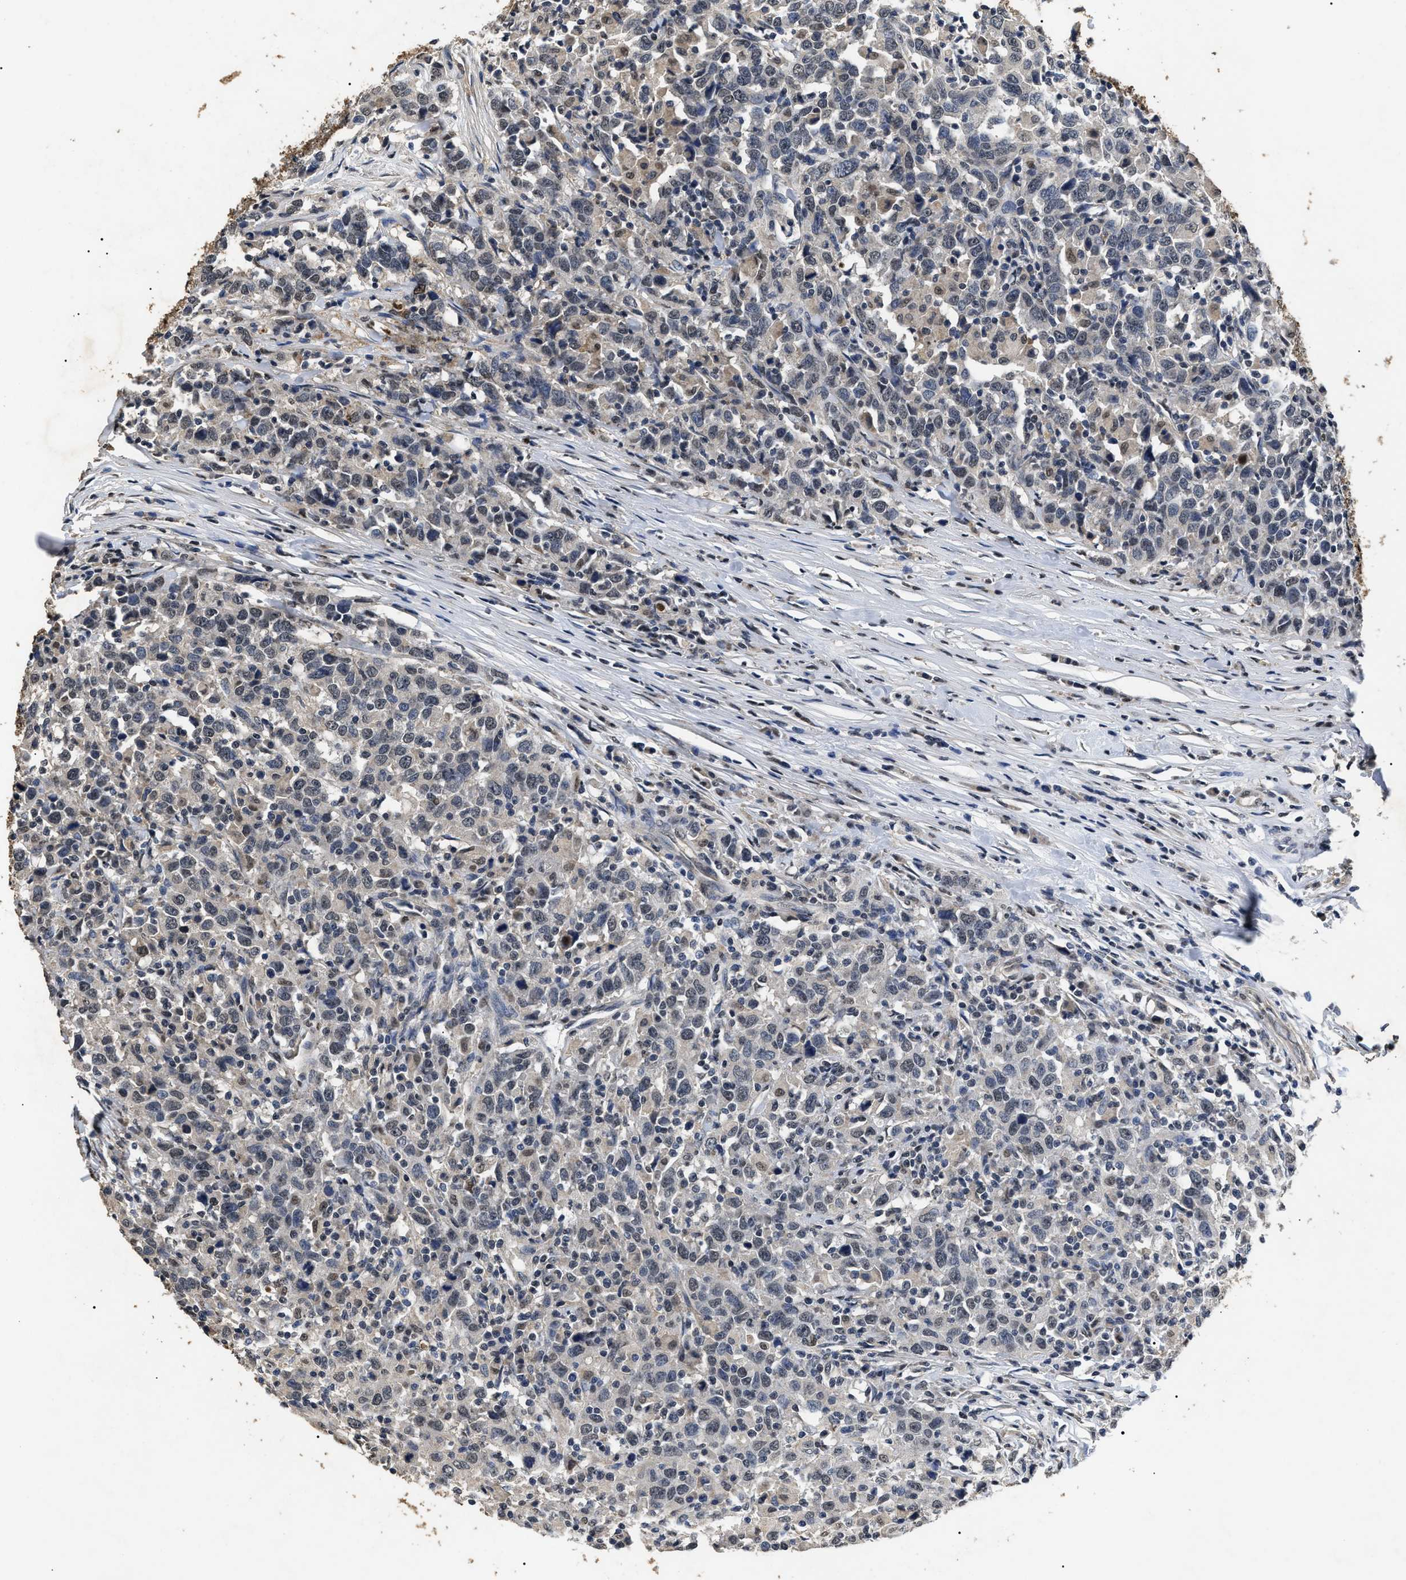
{"staining": {"intensity": "negative", "quantity": "none", "location": "none"}, "tissue": "urothelial cancer", "cell_type": "Tumor cells", "image_type": "cancer", "snomed": [{"axis": "morphology", "description": "Urothelial carcinoma, High grade"}, {"axis": "topography", "description": "Urinary bladder"}], "caption": "Immunohistochemical staining of urothelial carcinoma (high-grade) exhibits no significant expression in tumor cells.", "gene": "ANP32E", "patient": {"sex": "male", "age": 61}}